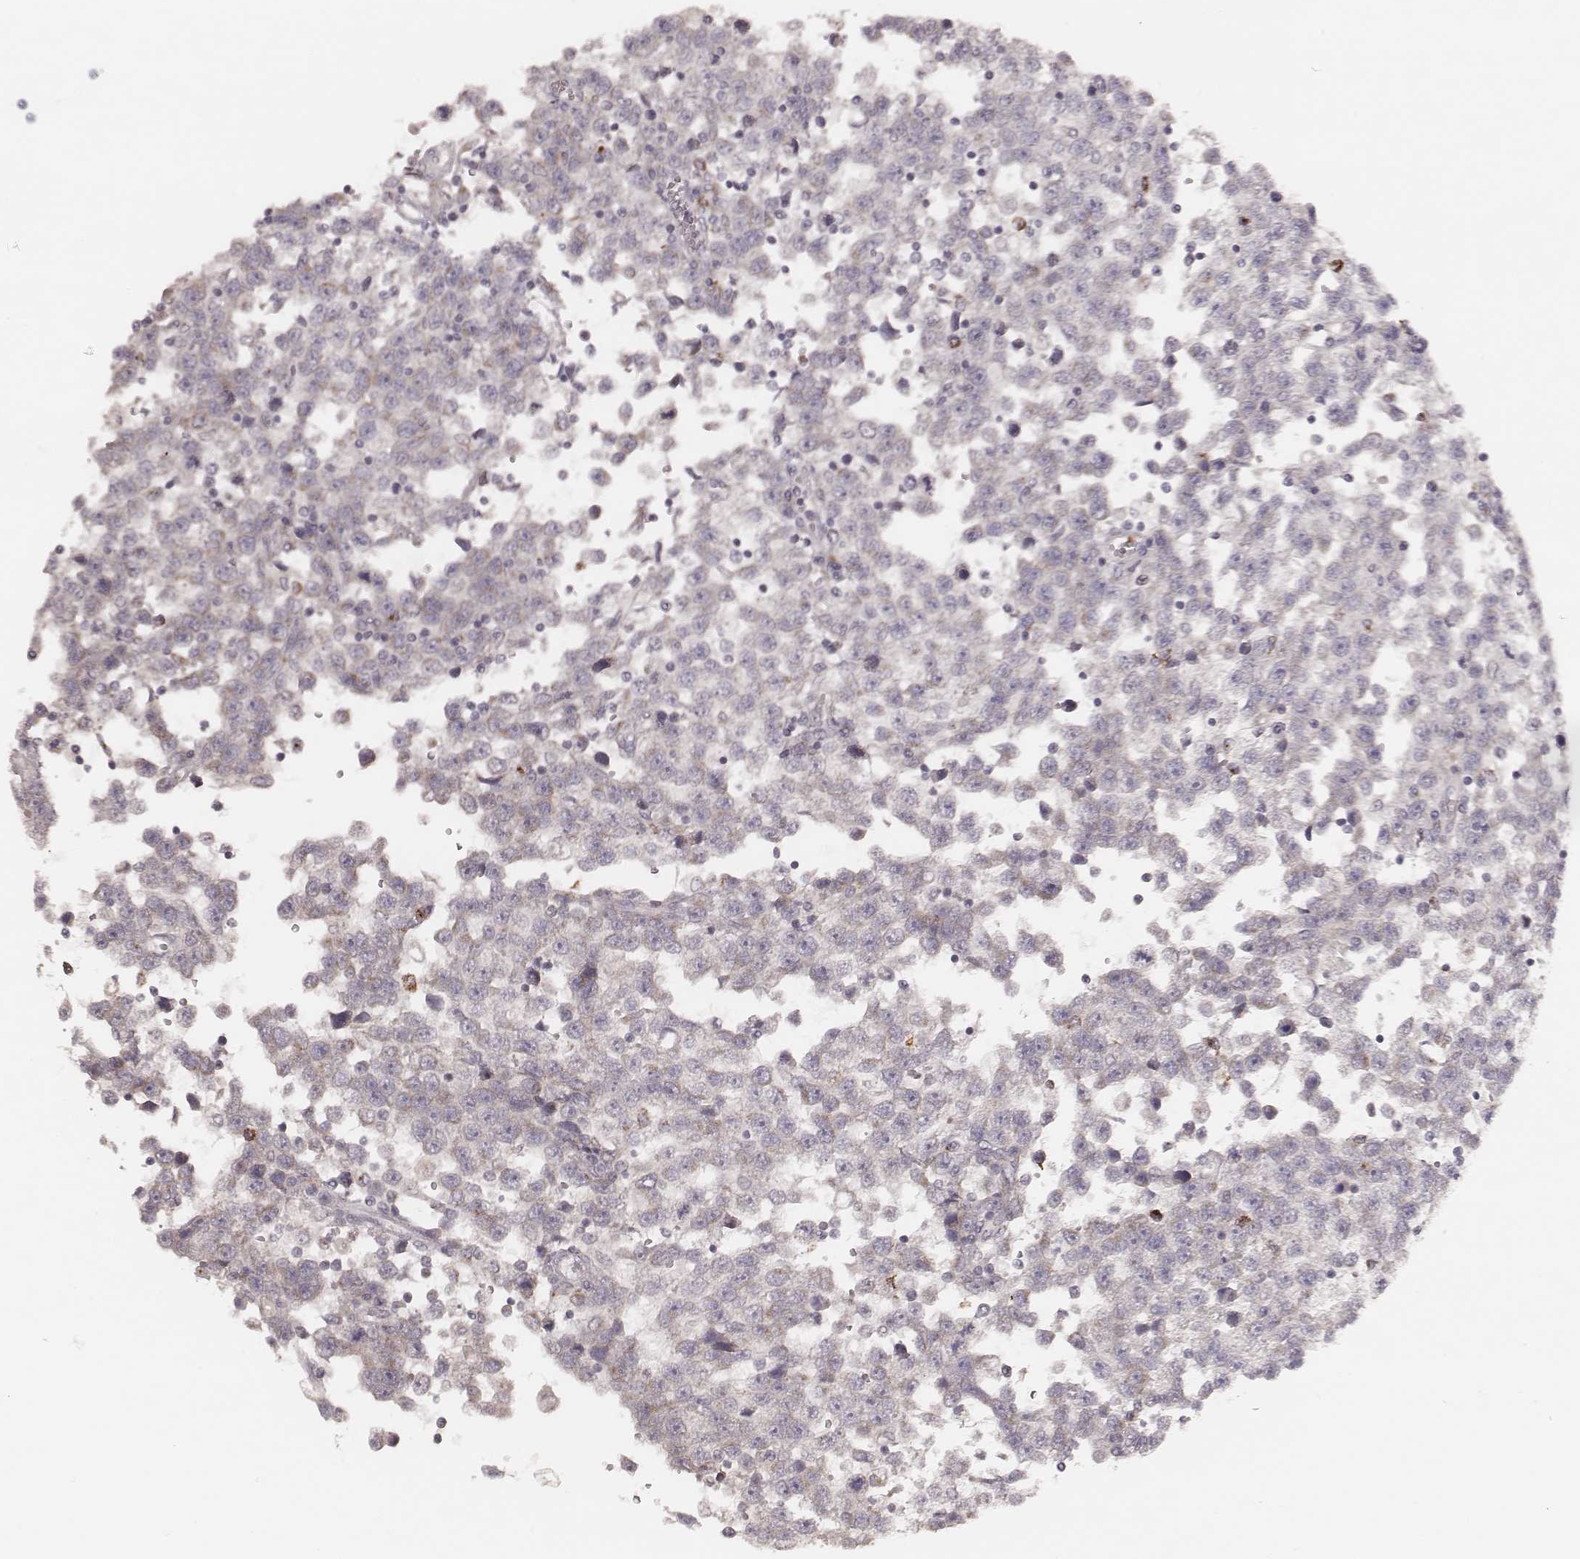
{"staining": {"intensity": "weak", "quantity": ">75%", "location": "cytoplasmic/membranous"}, "tissue": "testis cancer", "cell_type": "Tumor cells", "image_type": "cancer", "snomed": [{"axis": "morphology", "description": "Seminoma, NOS"}, {"axis": "topography", "description": "Testis"}], "caption": "Protein expression analysis of testis seminoma demonstrates weak cytoplasmic/membranous expression in about >75% of tumor cells.", "gene": "ABCA7", "patient": {"sex": "male", "age": 34}}